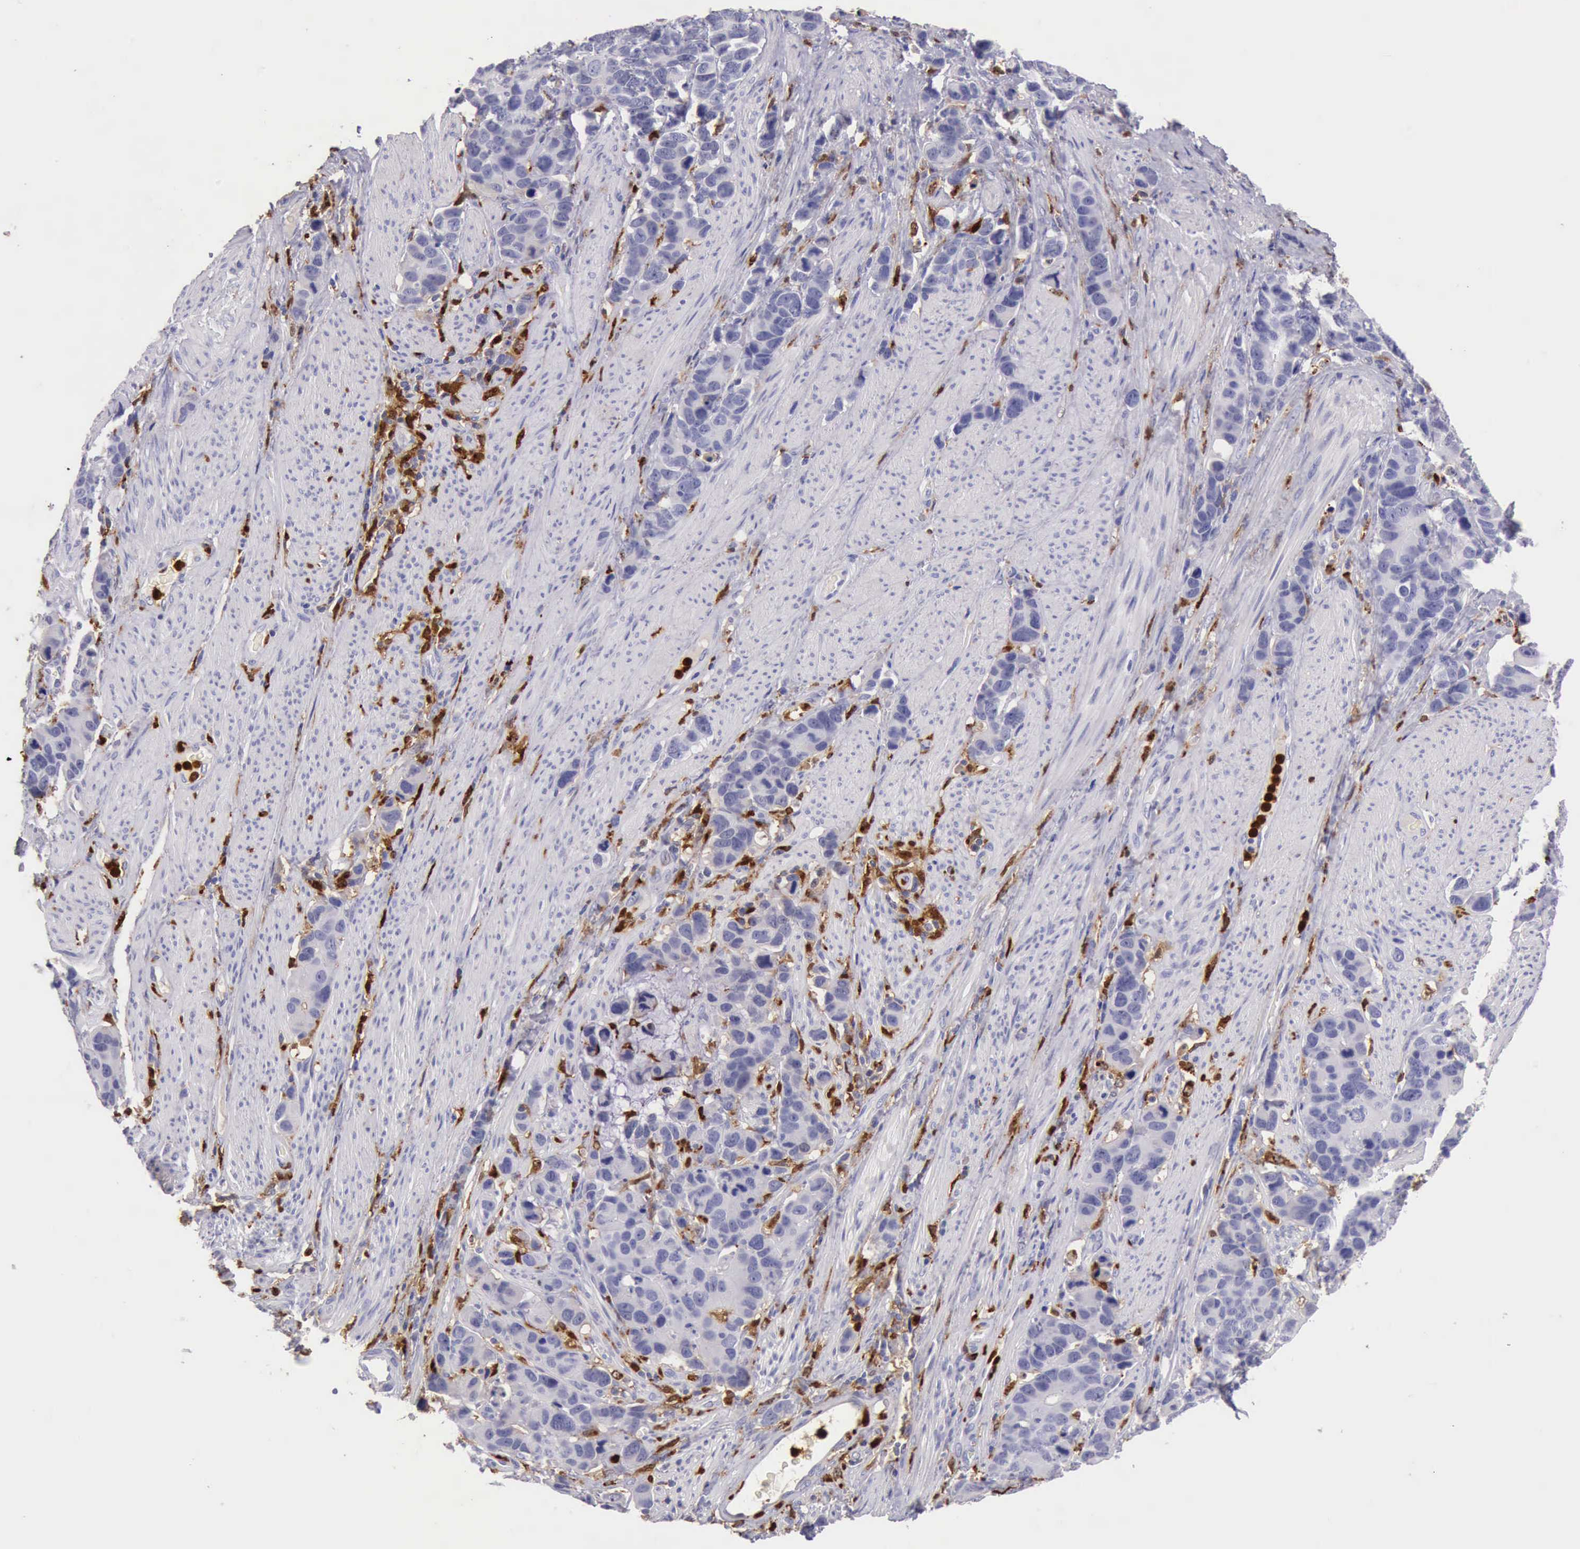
{"staining": {"intensity": "negative", "quantity": "none", "location": "none"}, "tissue": "stomach cancer", "cell_type": "Tumor cells", "image_type": "cancer", "snomed": [{"axis": "morphology", "description": "Adenocarcinoma, NOS"}, {"axis": "topography", "description": "Stomach, upper"}], "caption": "The immunohistochemistry photomicrograph has no significant expression in tumor cells of adenocarcinoma (stomach) tissue.", "gene": "CSTA", "patient": {"sex": "male", "age": 71}}